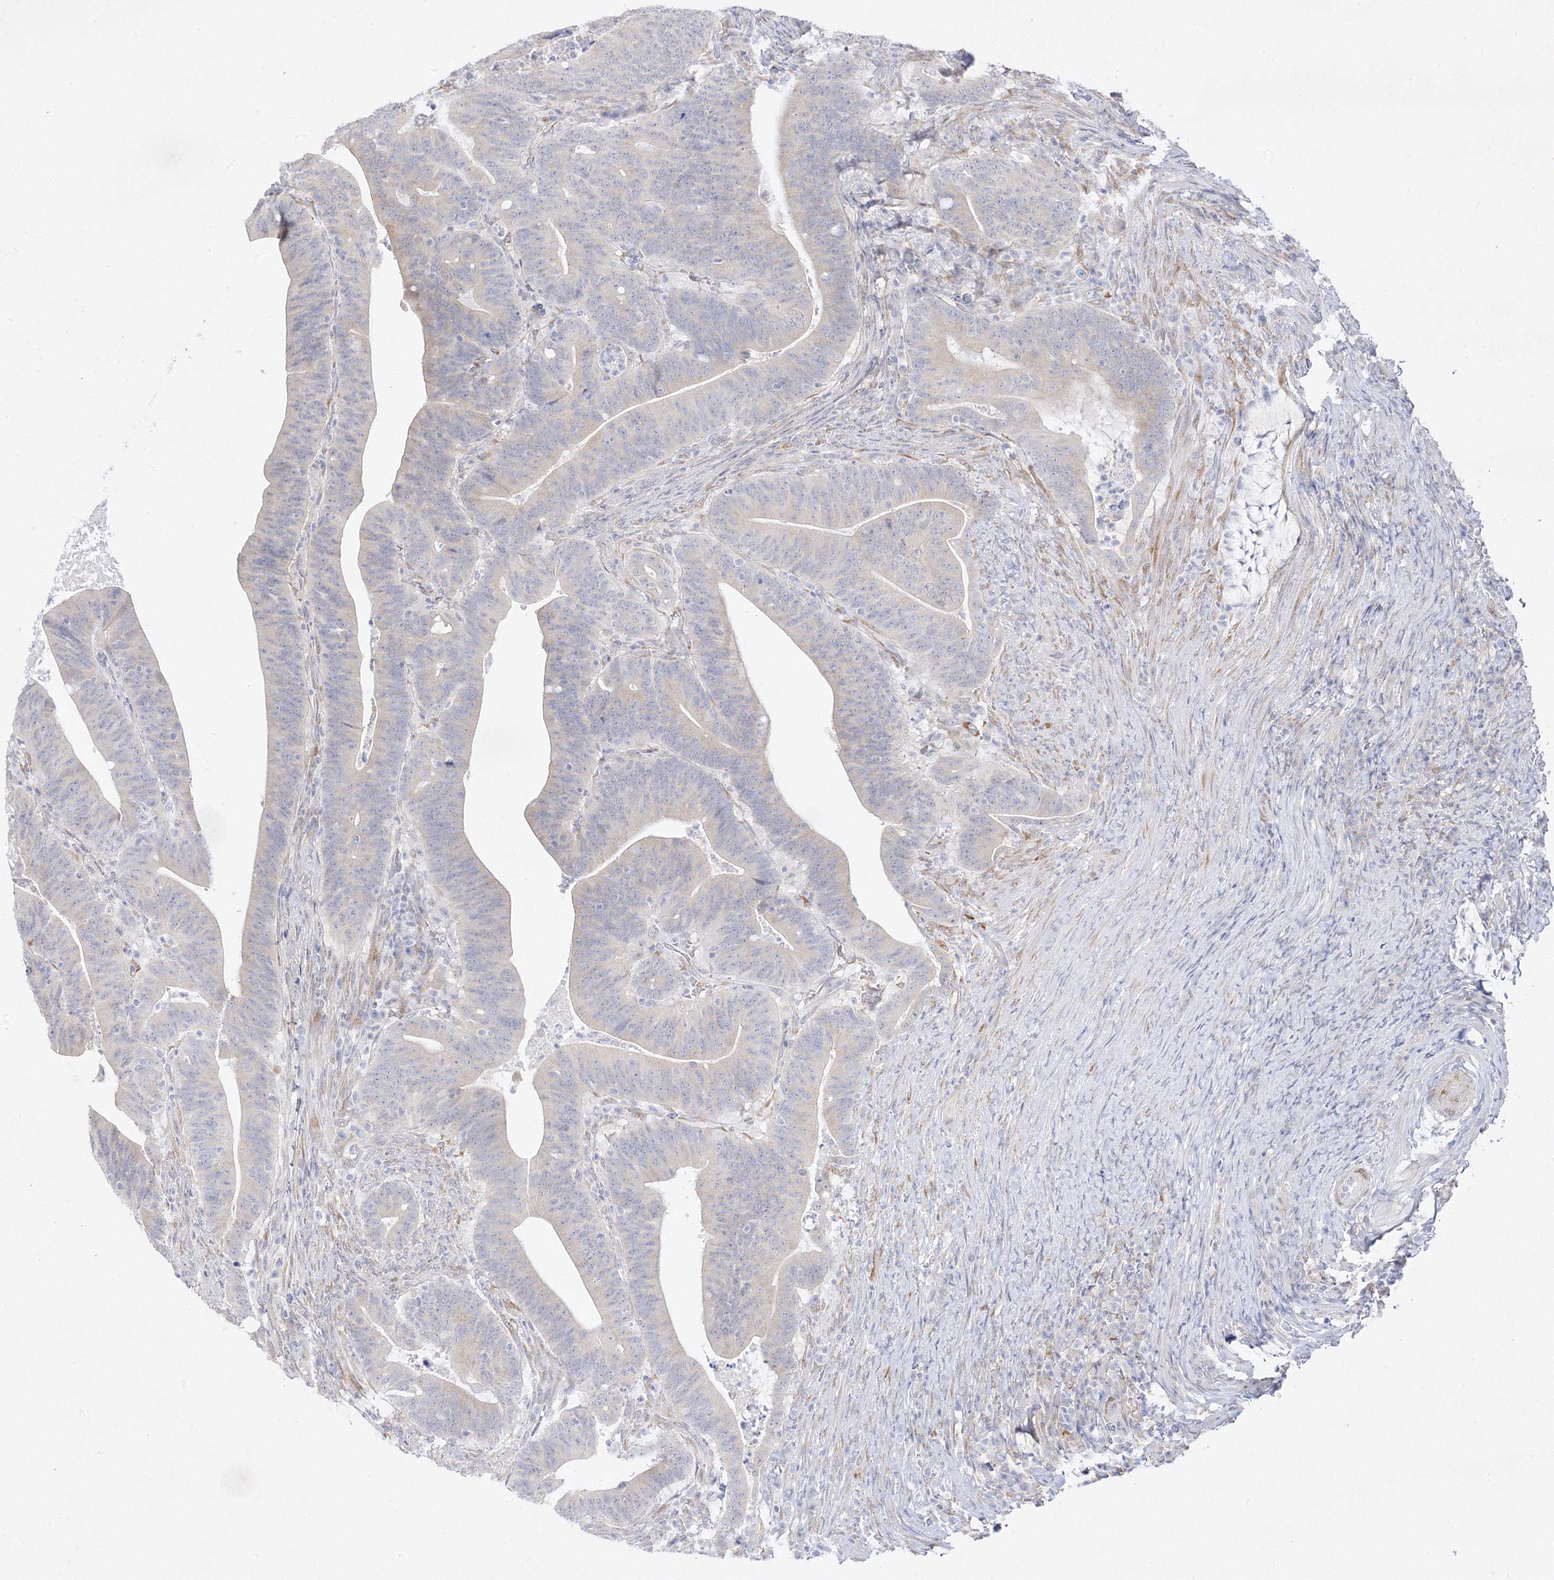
{"staining": {"intensity": "negative", "quantity": "none", "location": "none"}, "tissue": "colorectal cancer", "cell_type": "Tumor cells", "image_type": "cancer", "snomed": [{"axis": "morphology", "description": "Adenocarcinoma, NOS"}, {"axis": "topography", "description": "Colon"}], "caption": "DAB (3,3'-diaminobenzidine) immunohistochemical staining of colorectal cancer (adenocarcinoma) demonstrates no significant expression in tumor cells.", "gene": "C2CD2", "patient": {"sex": "female", "age": 66}}